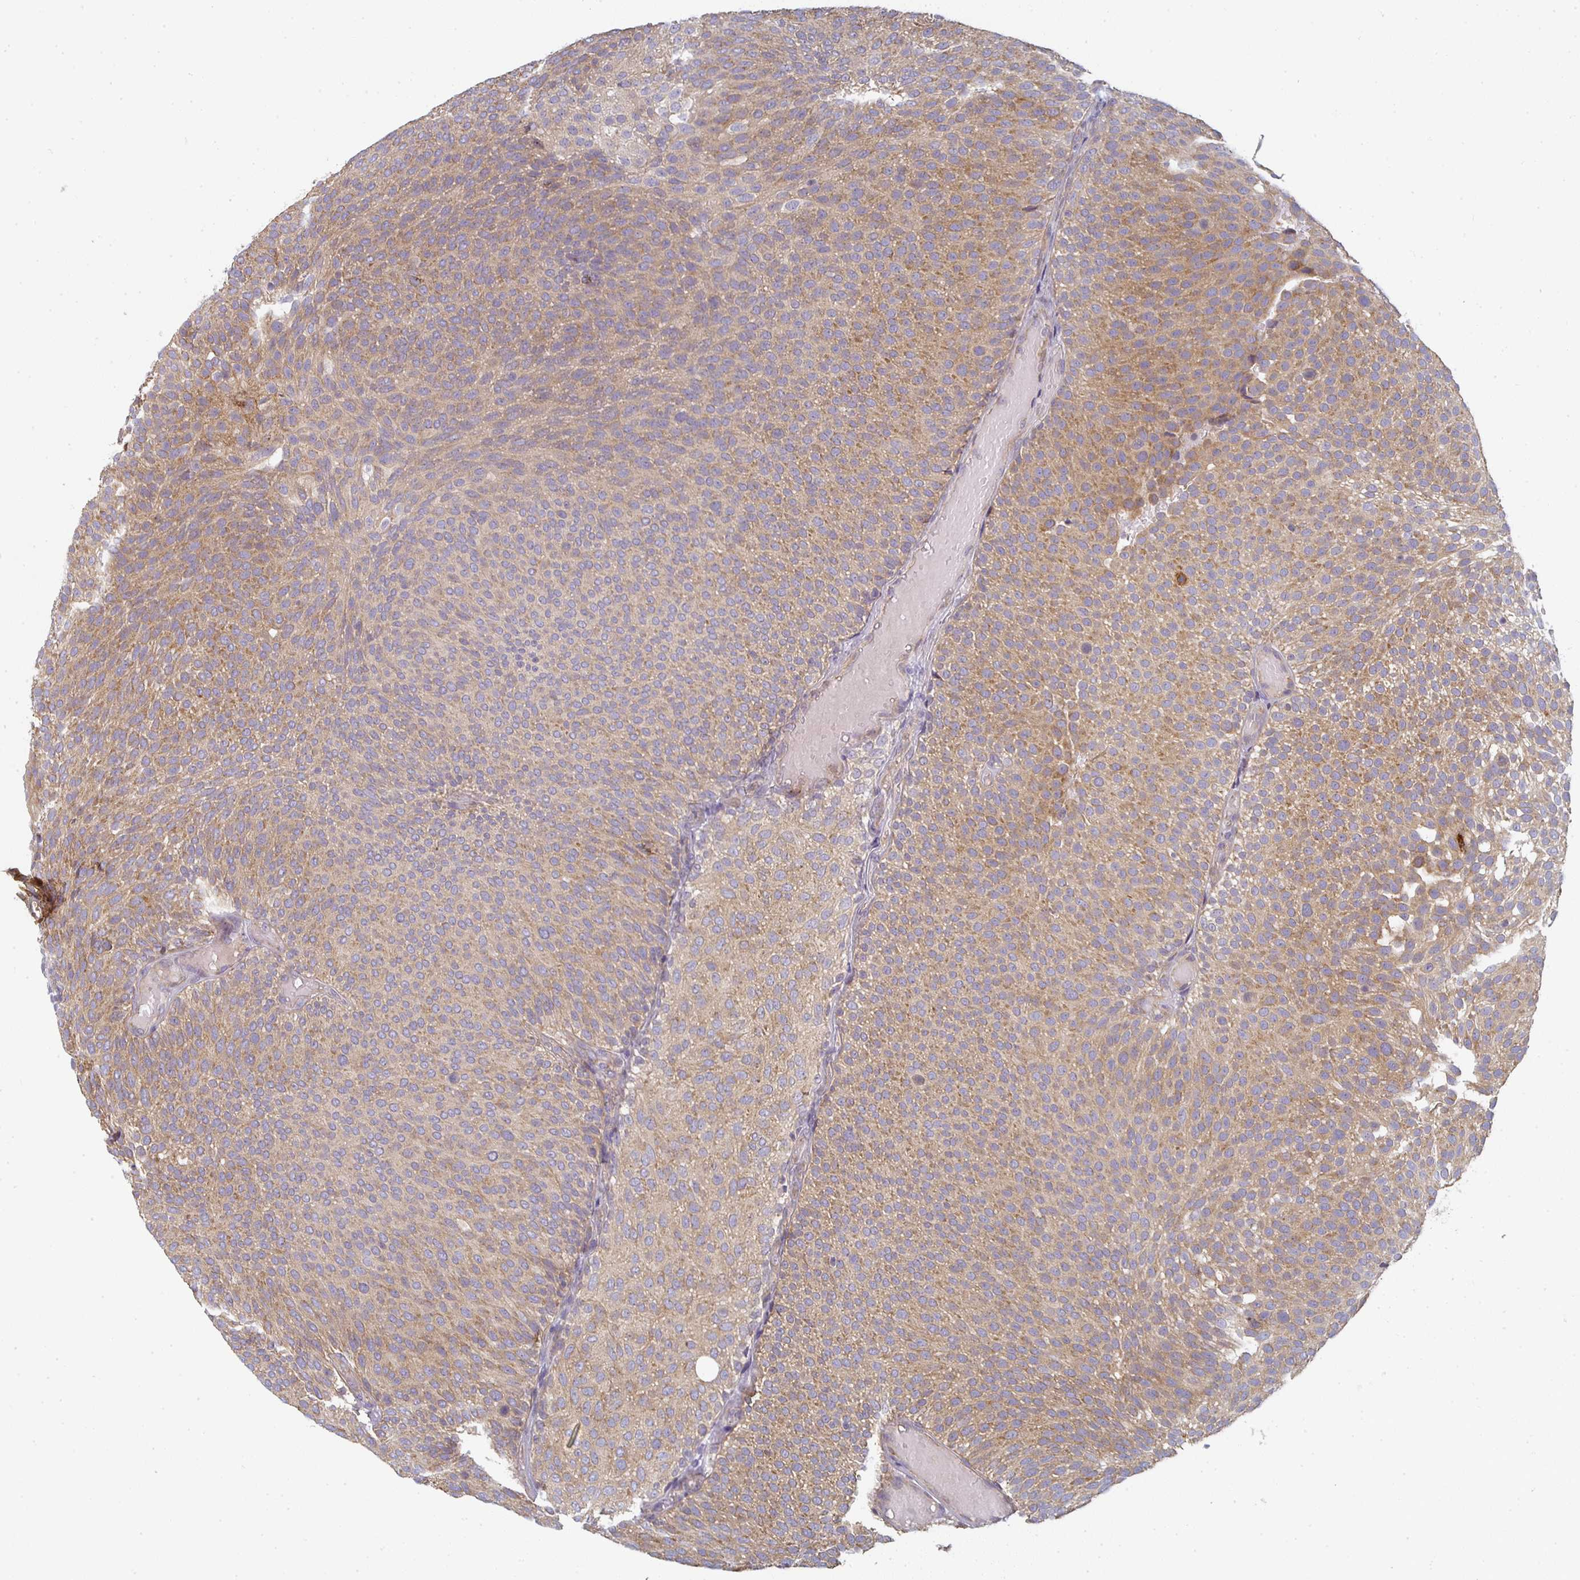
{"staining": {"intensity": "moderate", "quantity": "25%-75%", "location": "cytoplasmic/membranous"}, "tissue": "urothelial cancer", "cell_type": "Tumor cells", "image_type": "cancer", "snomed": [{"axis": "morphology", "description": "Urothelial carcinoma, Low grade"}, {"axis": "topography", "description": "Urinary bladder"}], "caption": "Urothelial cancer stained with DAB IHC shows medium levels of moderate cytoplasmic/membranous positivity in approximately 25%-75% of tumor cells. The staining was performed using DAB (3,3'-diaminobenzidine) to visualize the protein expression in brown, while the nuclei were stained in blue with hematoxylin (Magnification: 20x).", "gene": "CTHRC1", "patient": {"sex": "male", "age": 78}}